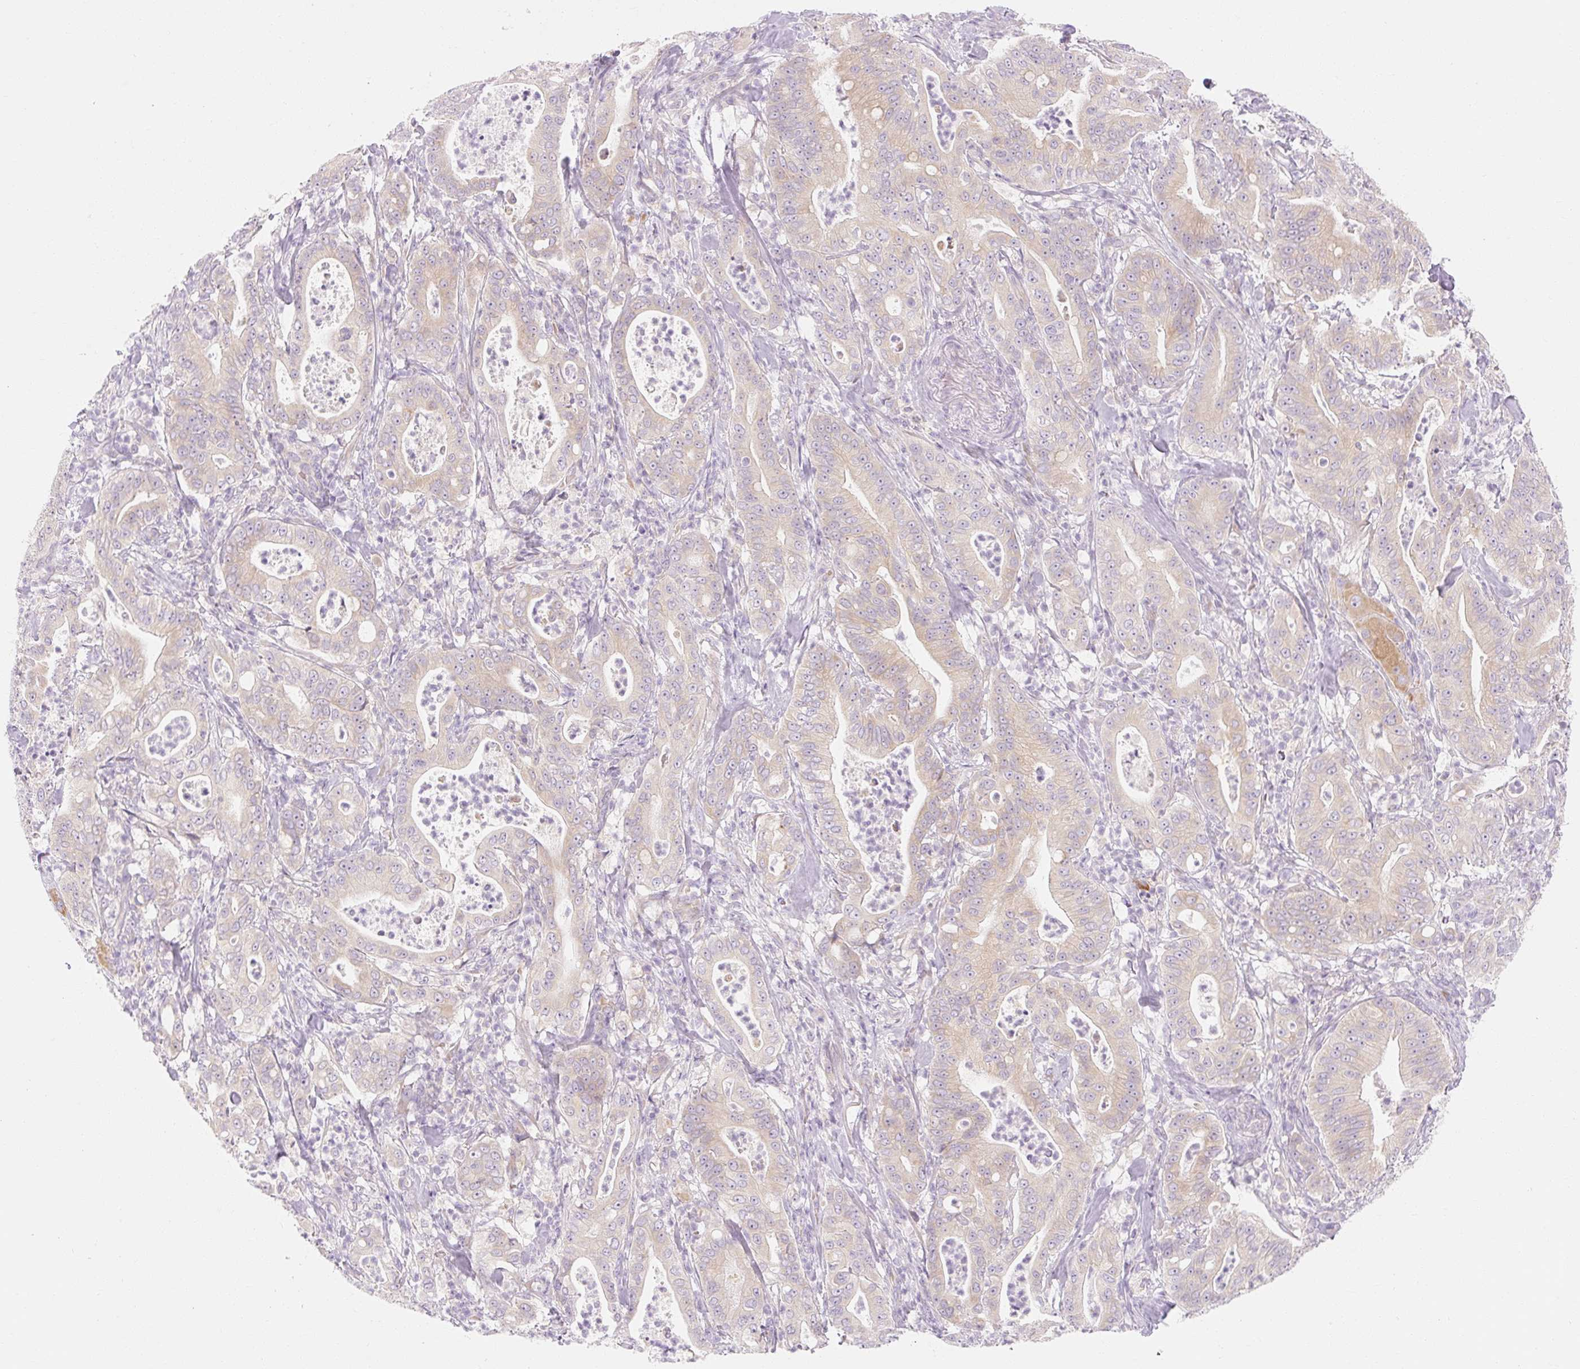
{"staining": {"intensity": "weak", "quantity": ">75%", "location": "cytoplasmic/membranous"}, "tissue": "pancreatic cancer", "cell_type": "Tumor cells", "image_type": "cancer", "snomed": [{"axis": "morphology", "description": "Adenocarcinoma, NOS"}, {"axis": "topography", "description": "Pancreas"}], "caption": "A brown stain labels weak cytoplasmic/membranous staining of a protein in human pancreatic cancer (adenocarcinoma) tumor cells. Ihc stains the protein of interest in brown and the nuclei are stained blue.", "gene": "MYO1D", "patient": {"sex": "male", "age": 71}}